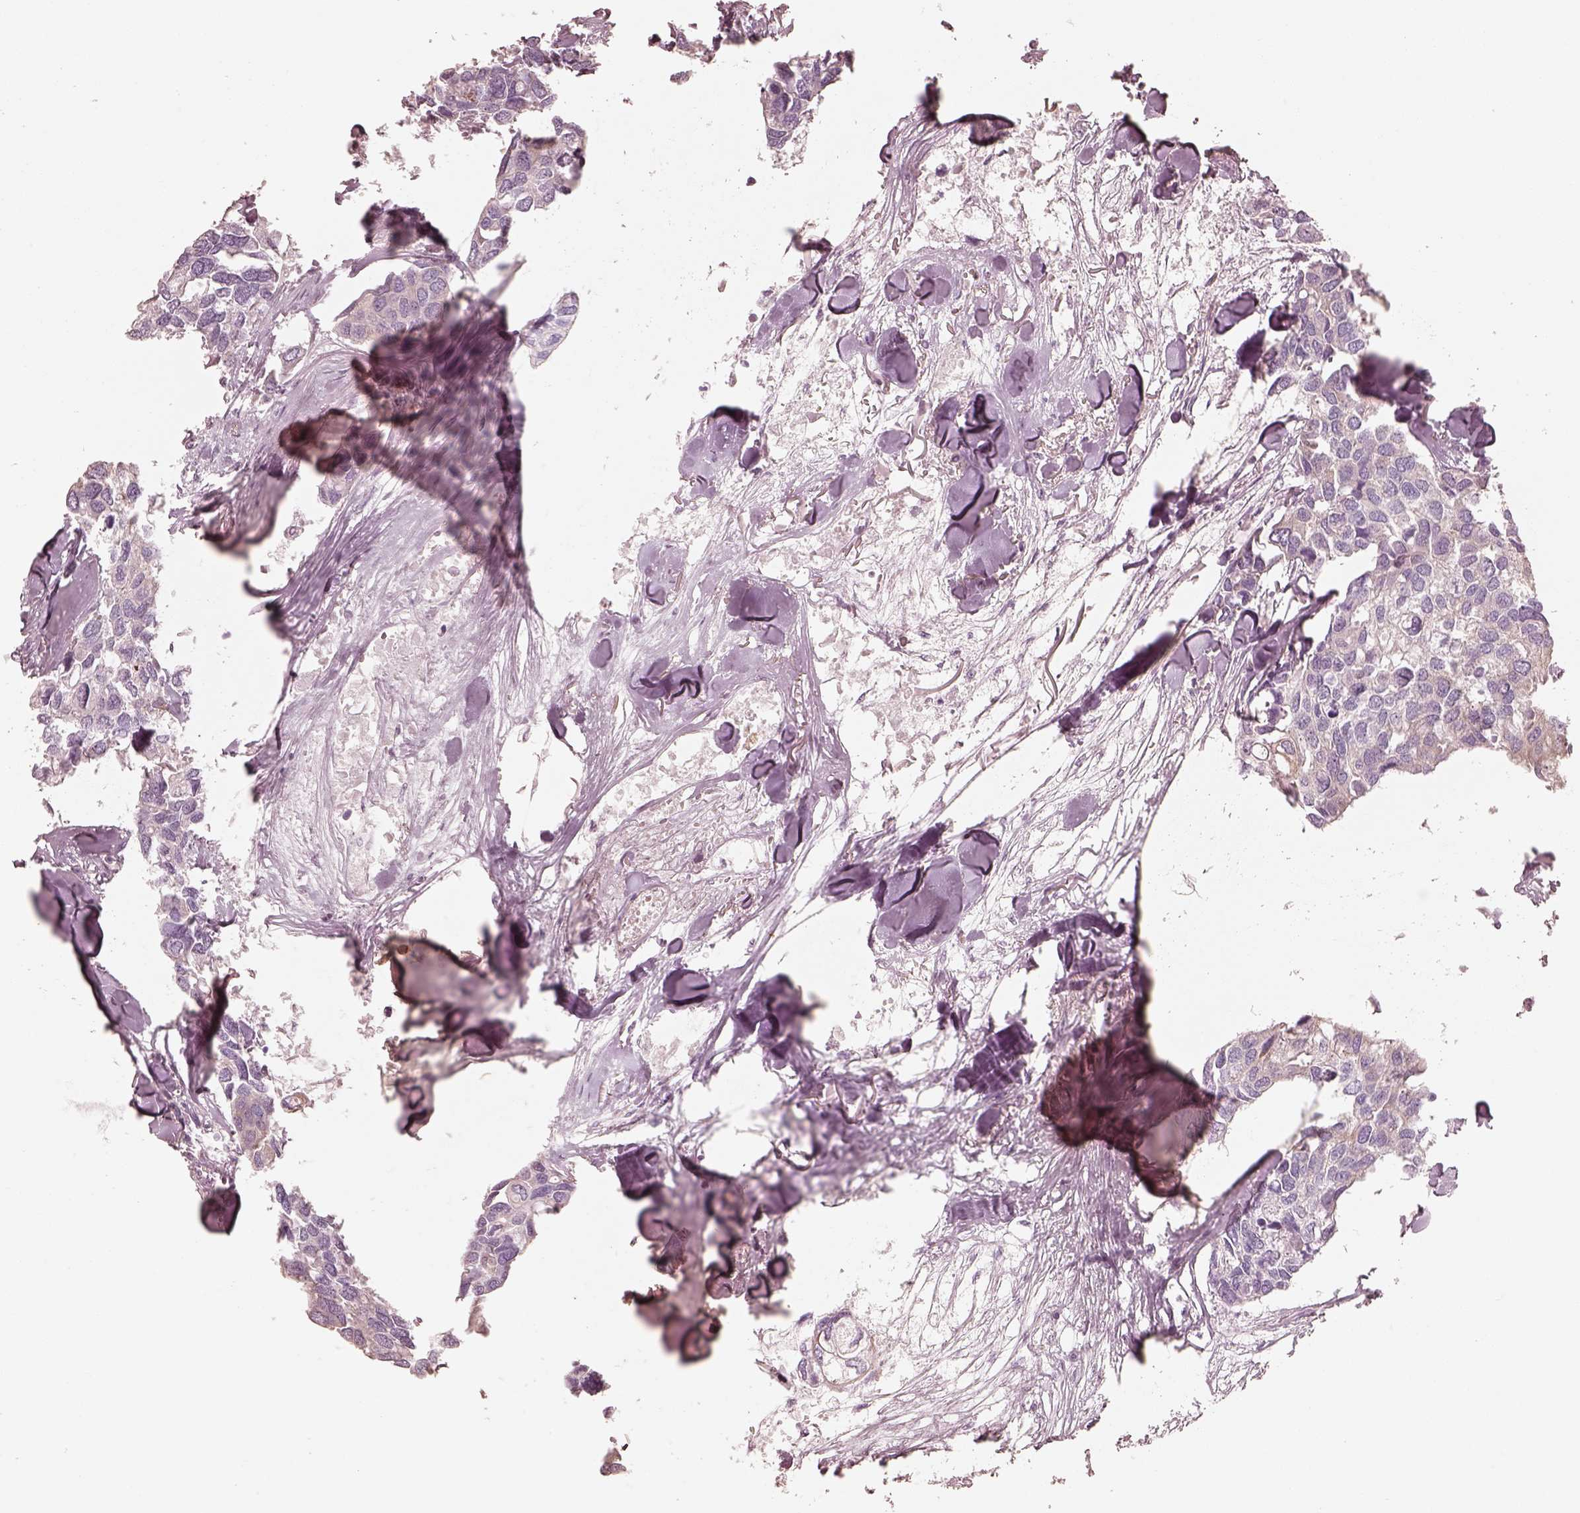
{"staining": {"intensity": "weak", "quantity": "<25%", "location": "cytoplasmic/membranous"}, "tissue": "breast cancer", "cell_type": "Tumor cells", "image_type": "cancer", "snomed": [{"axis": "morphology", "description": "Duct carcinoma"}, {"axis": "topography", "description": "Breast"}], "caption": "Tumor cells show no significant protein positivity in breast cancer (invasive ductal carcinoma).", "gene": "RAB3C", "patient": {"sex": "female", "age": 83}}